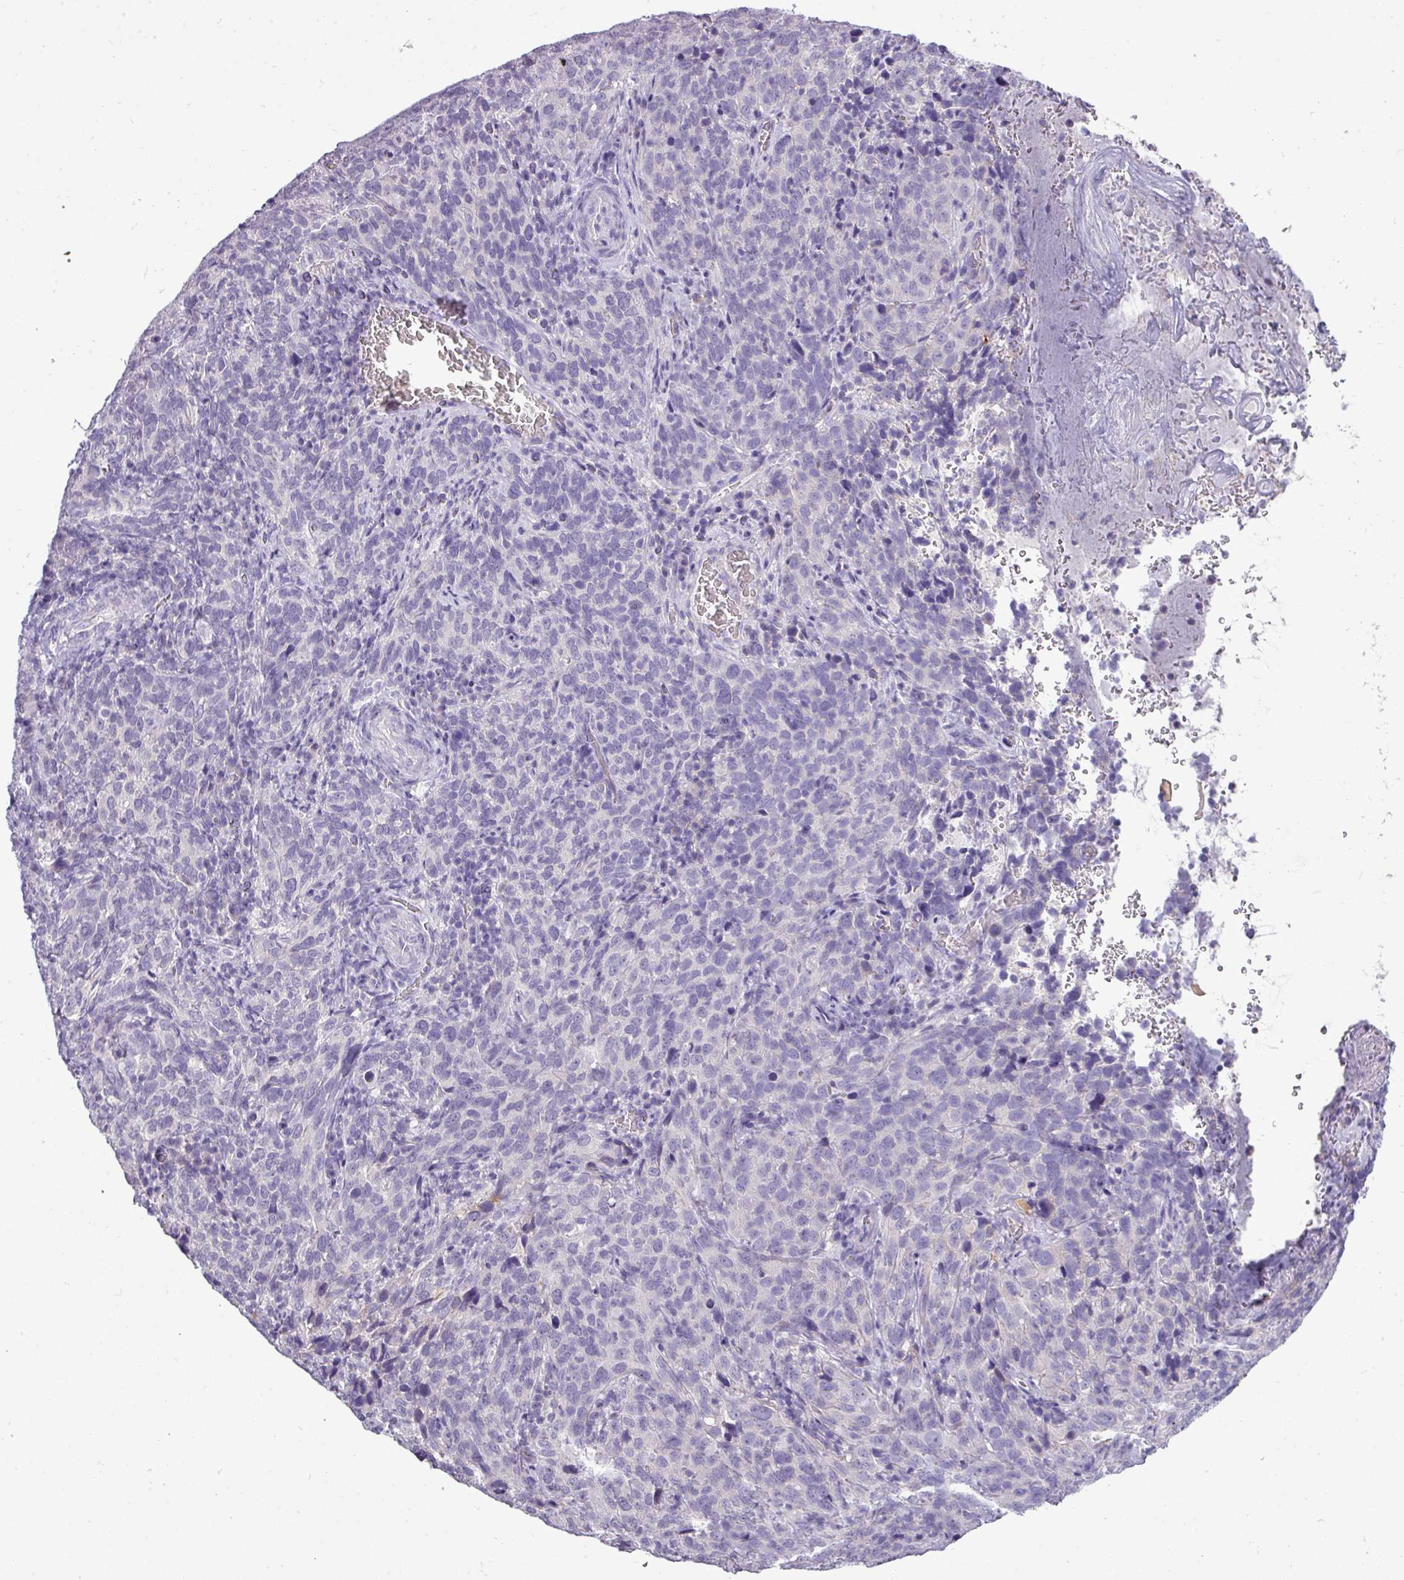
{"staining": {"intensity": "negative", "quantity": "none", "location": "none"}, "tissue": "cervical cancer", "cell_type": "Tumor cells", "image_type": "cancer", "snomed": [{"axis": "morphology", "description": "Squamous cell carcinoma, NOS"}, {"axis": "topography", "description": "Cervix"}], "caption": "High power microscopy histopathology image of an immunohistochemistry image of squamous cell carcinoma (cervical), revealing no significant positivity in tumor cells. (Stains: DAB (3,3'-diaminobenzidine) immunohistochemistry with hematoxylin counter stain, Microscopy: brightfield microscopy at high magnification).", "gene": "DNAAF9", "patient": {"sex": "female", "age": 51}}